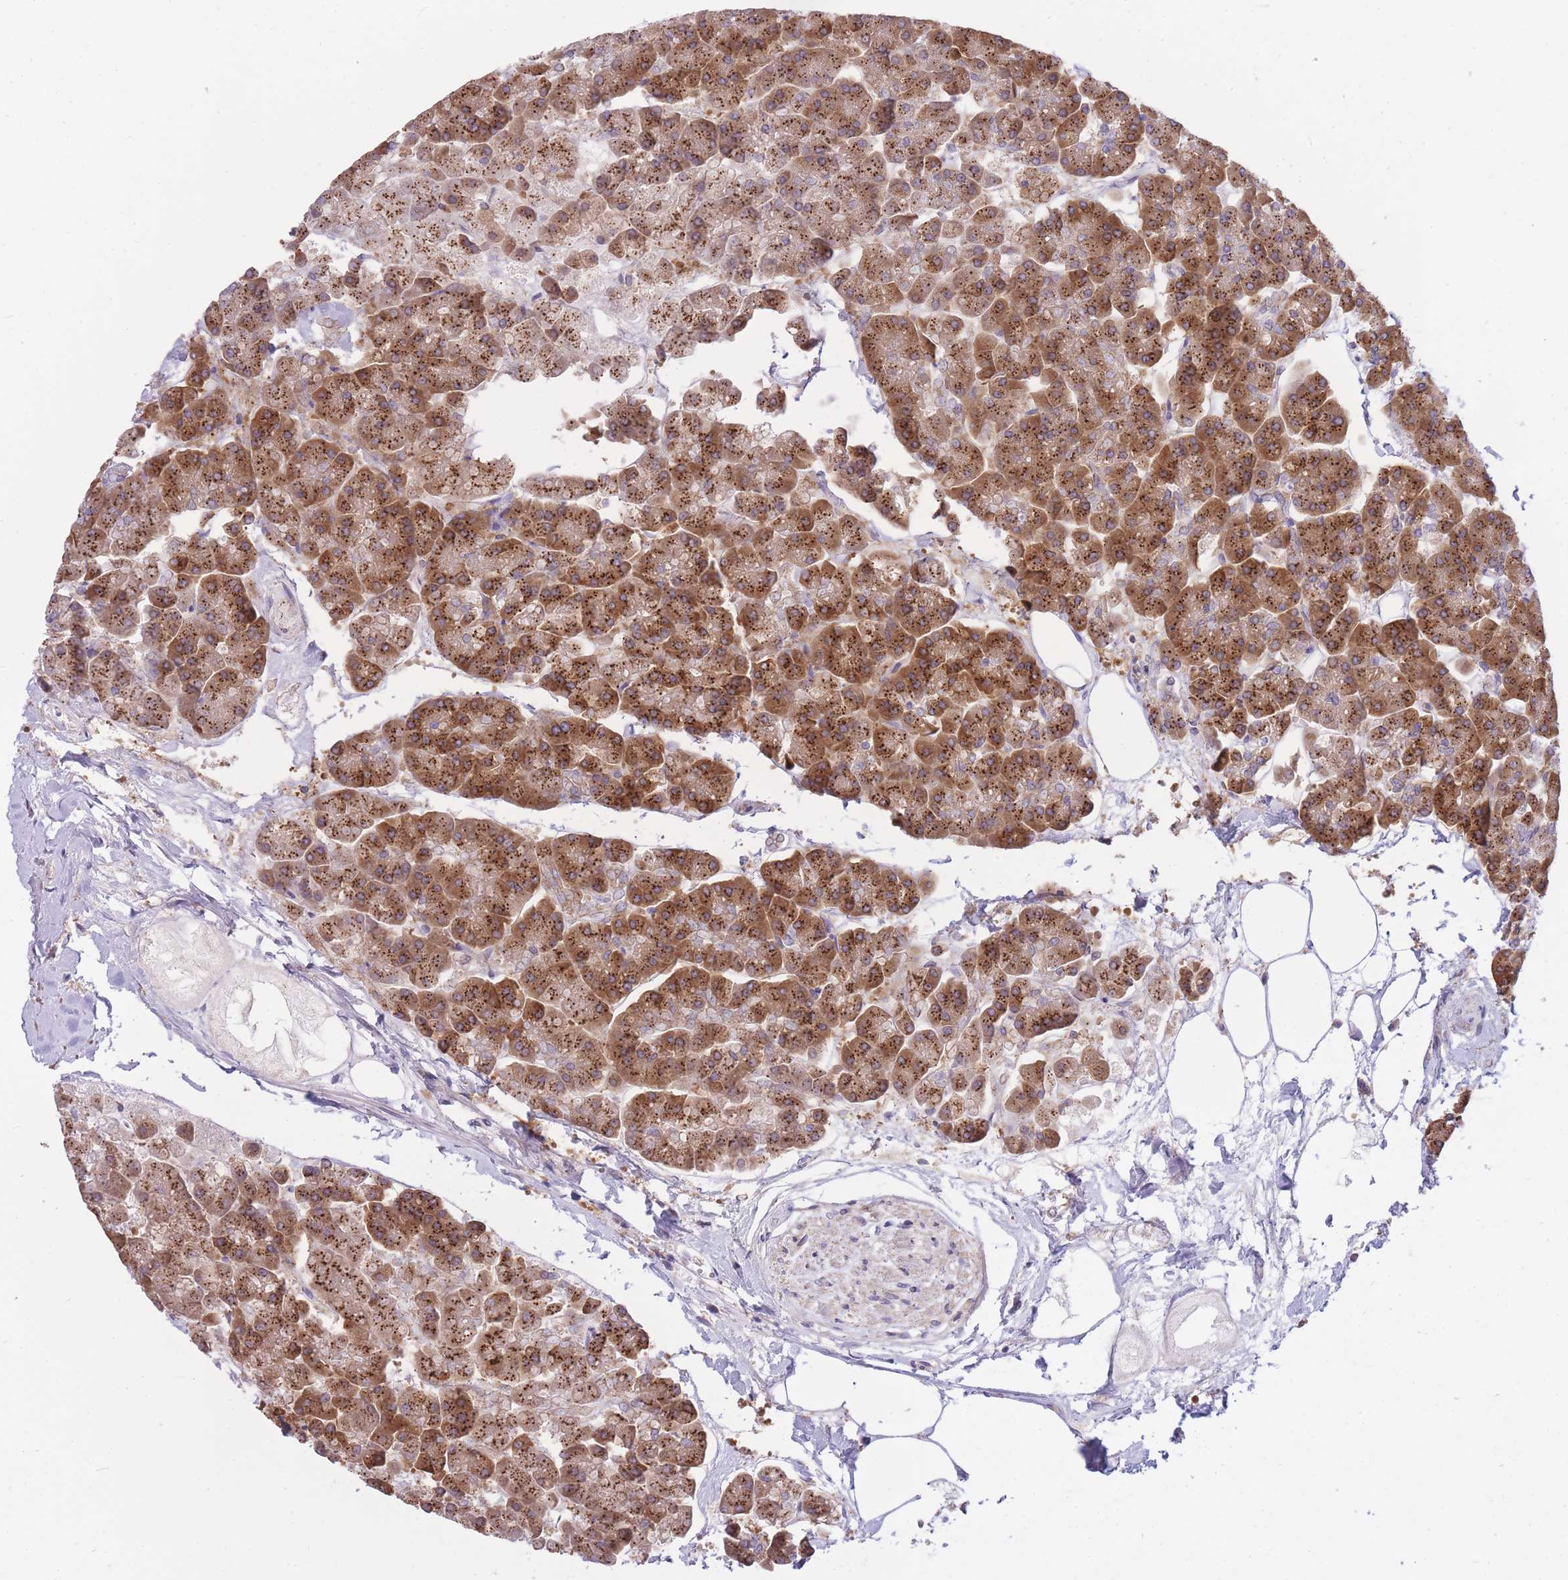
{"staining": {"intensity": "strong", "quantity": ">75%", "location": "cytoplasmic/membranous"}, "tissue": "pancreas", "cell_type": "Exocrine glandular cells", "image_type": "normal", "snomed": [{"axis": "morphology", "description": "Normal tissue, NOS"}, {"axis": "topography", "description": "Pancreas"}, {"axis": "topography", "description": "Peripheral nerve tissue"}], "caption": "The immunohistochemical stain highlights strong cytoplasmic/membranous positivity in exocrine glandular cells of unremarkable pancreas.", "gene": "COPG1", "patient": {"sex": "male", "age": 54}}